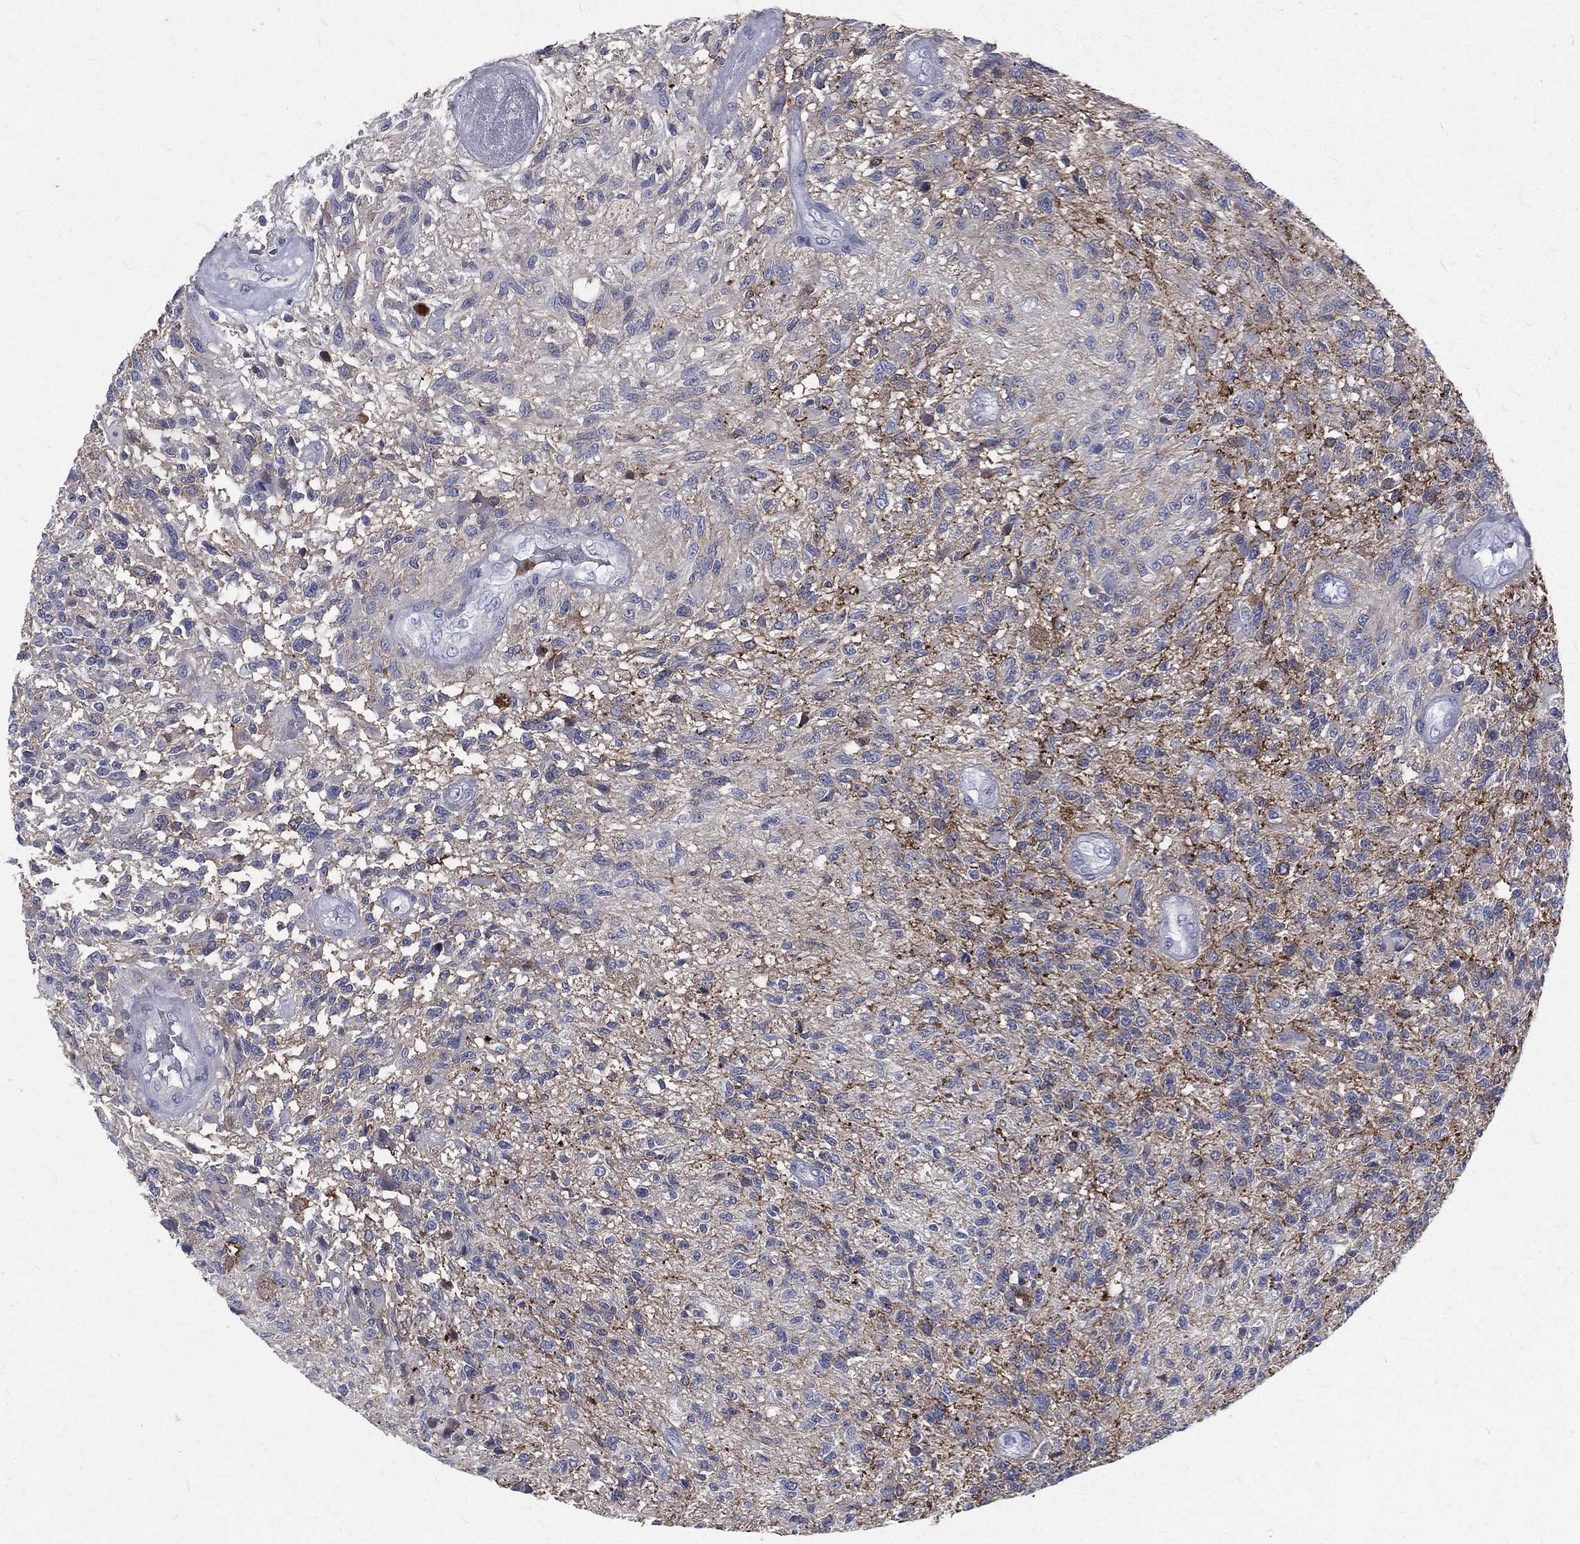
{"staining": {"intensity": "negative", "quantity": "none", "location": "none"}, "tissue": "glioma", "cell_type": "Tumor cells", "image_type": "cancer", "snomed": [{"axis": "morphology", "description": "Glioma, malignant, High grade"}, {"axis": "topography", "description": "Brain"}], "caption": "Human glioma stained for a protein using IHC displays no positivity in tumor cells.", "gene": "BASP1", "patient": {"sex": "male", "age": 56}}